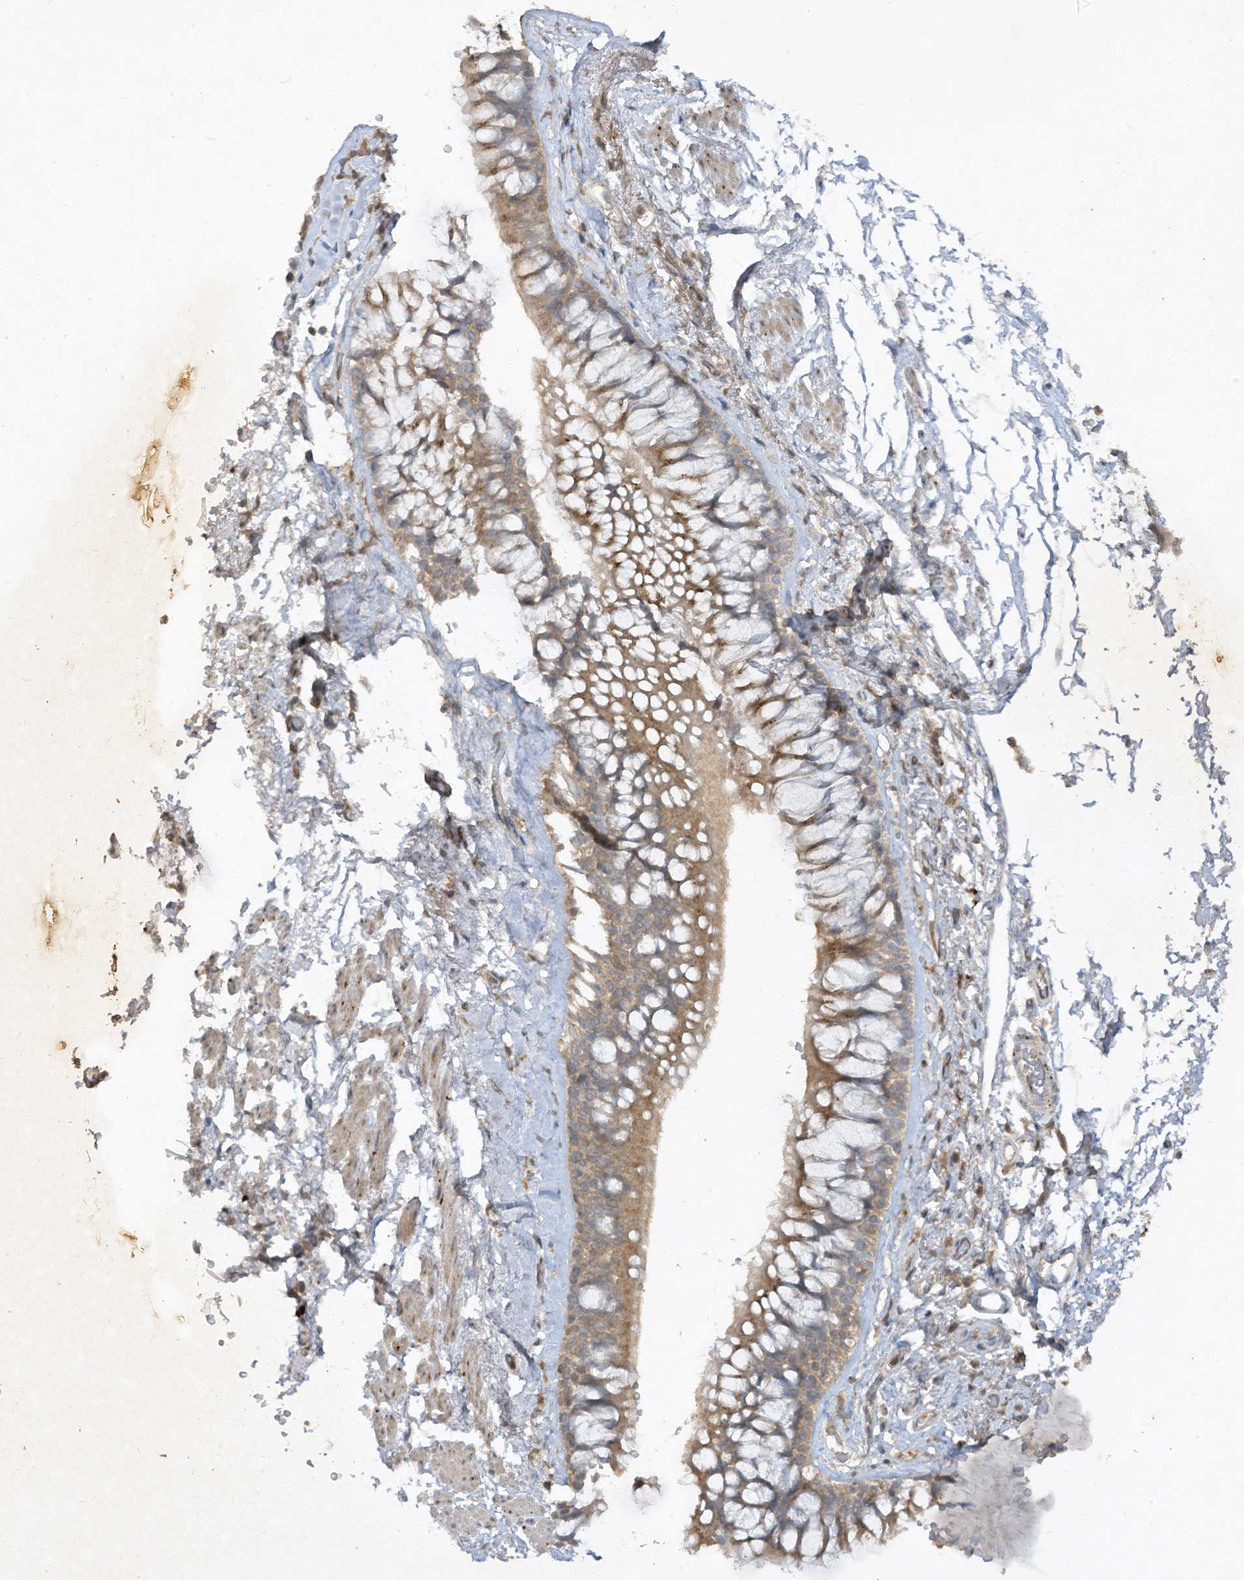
{"staining": {"intensity": "weak", "quantity": ">75%", "location": "cytoplasmic/membranous"}, "tissue": "bronchus", "cell_type": "Respiratory epithelial cells", "image_type": "normal", "snomed": [{"axis": "morphology", "description": "Normal tissue, NOS"}, {"axis": "morphology", "description": "Inflammation, NOS"}, {"axis": "topography", "description": "Cartilage tissue"}, {"axis": "topography", "description": "Bronchus"}, {"axis": "topography", "description": "Lung"}], "caption": "Respiratory epithelial cells reveal weak cytoplasmic/membranous positivity in about >75% of cells in normal bronchus. The protein is shown in brown color, while the nuclei are stained blue.", "gene": "LDAH", "patient": {"sex": "female", "age": 64}}